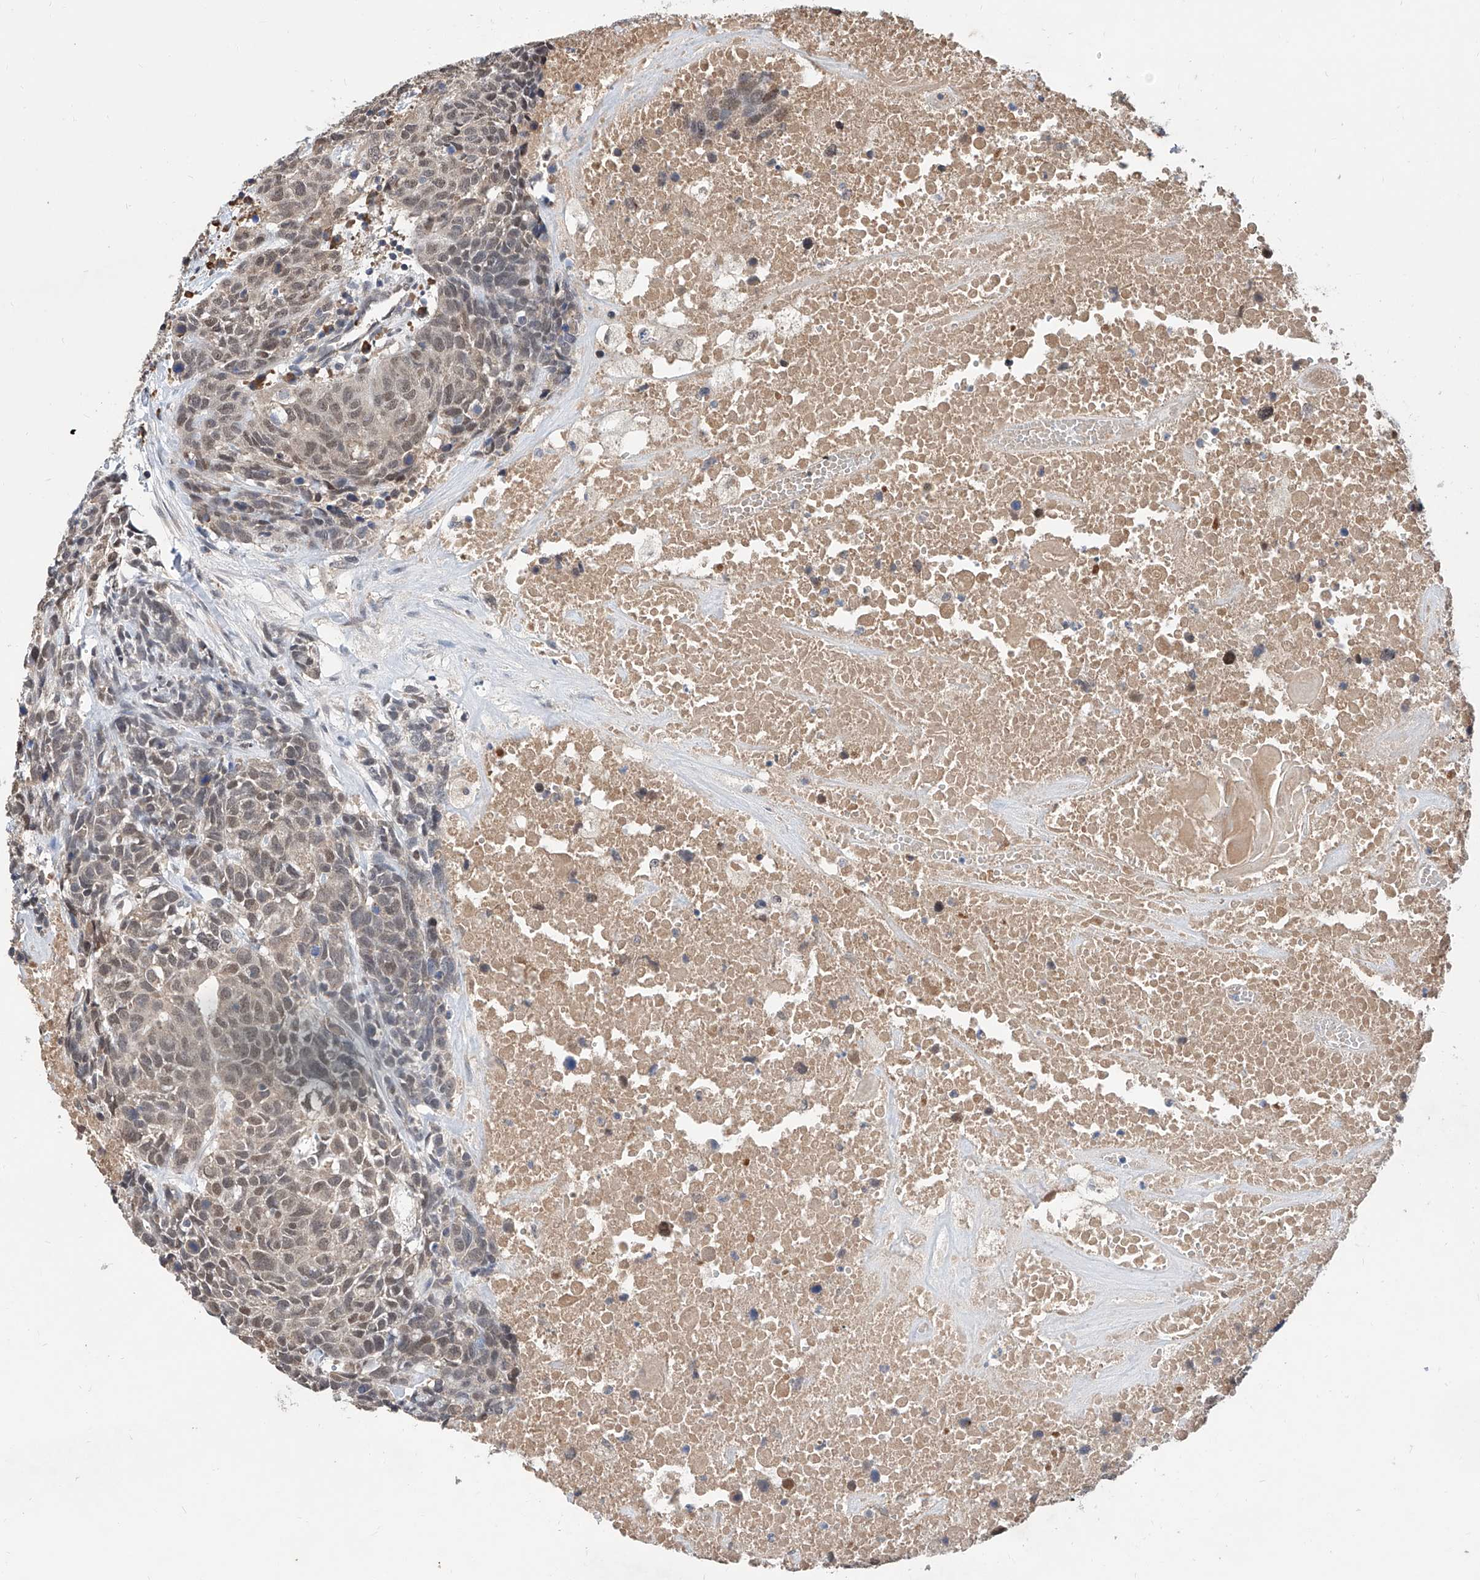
{"staining": {"intensity": "weak", "quantity": "25%-75%", "location": "nuclear"}, "tissue": "head and neck cancer", "cell_type": "Tumor cells", "image_type": "cancer", "snomed": [{"axis": "morphology", "description": "Squamous cell carcinoma, NOS"}, {"axis": "topography", "description": "Head-Neck"}], "caption": "Immunohistochemical staining of human head and neck squamous cell carcinoma demonstrates low levels of weak nuclear positivity in approximately 25%-75% of tumor cells.", "gene": "CARMIL3", "patient": {"sex": "male", "age": 66}}